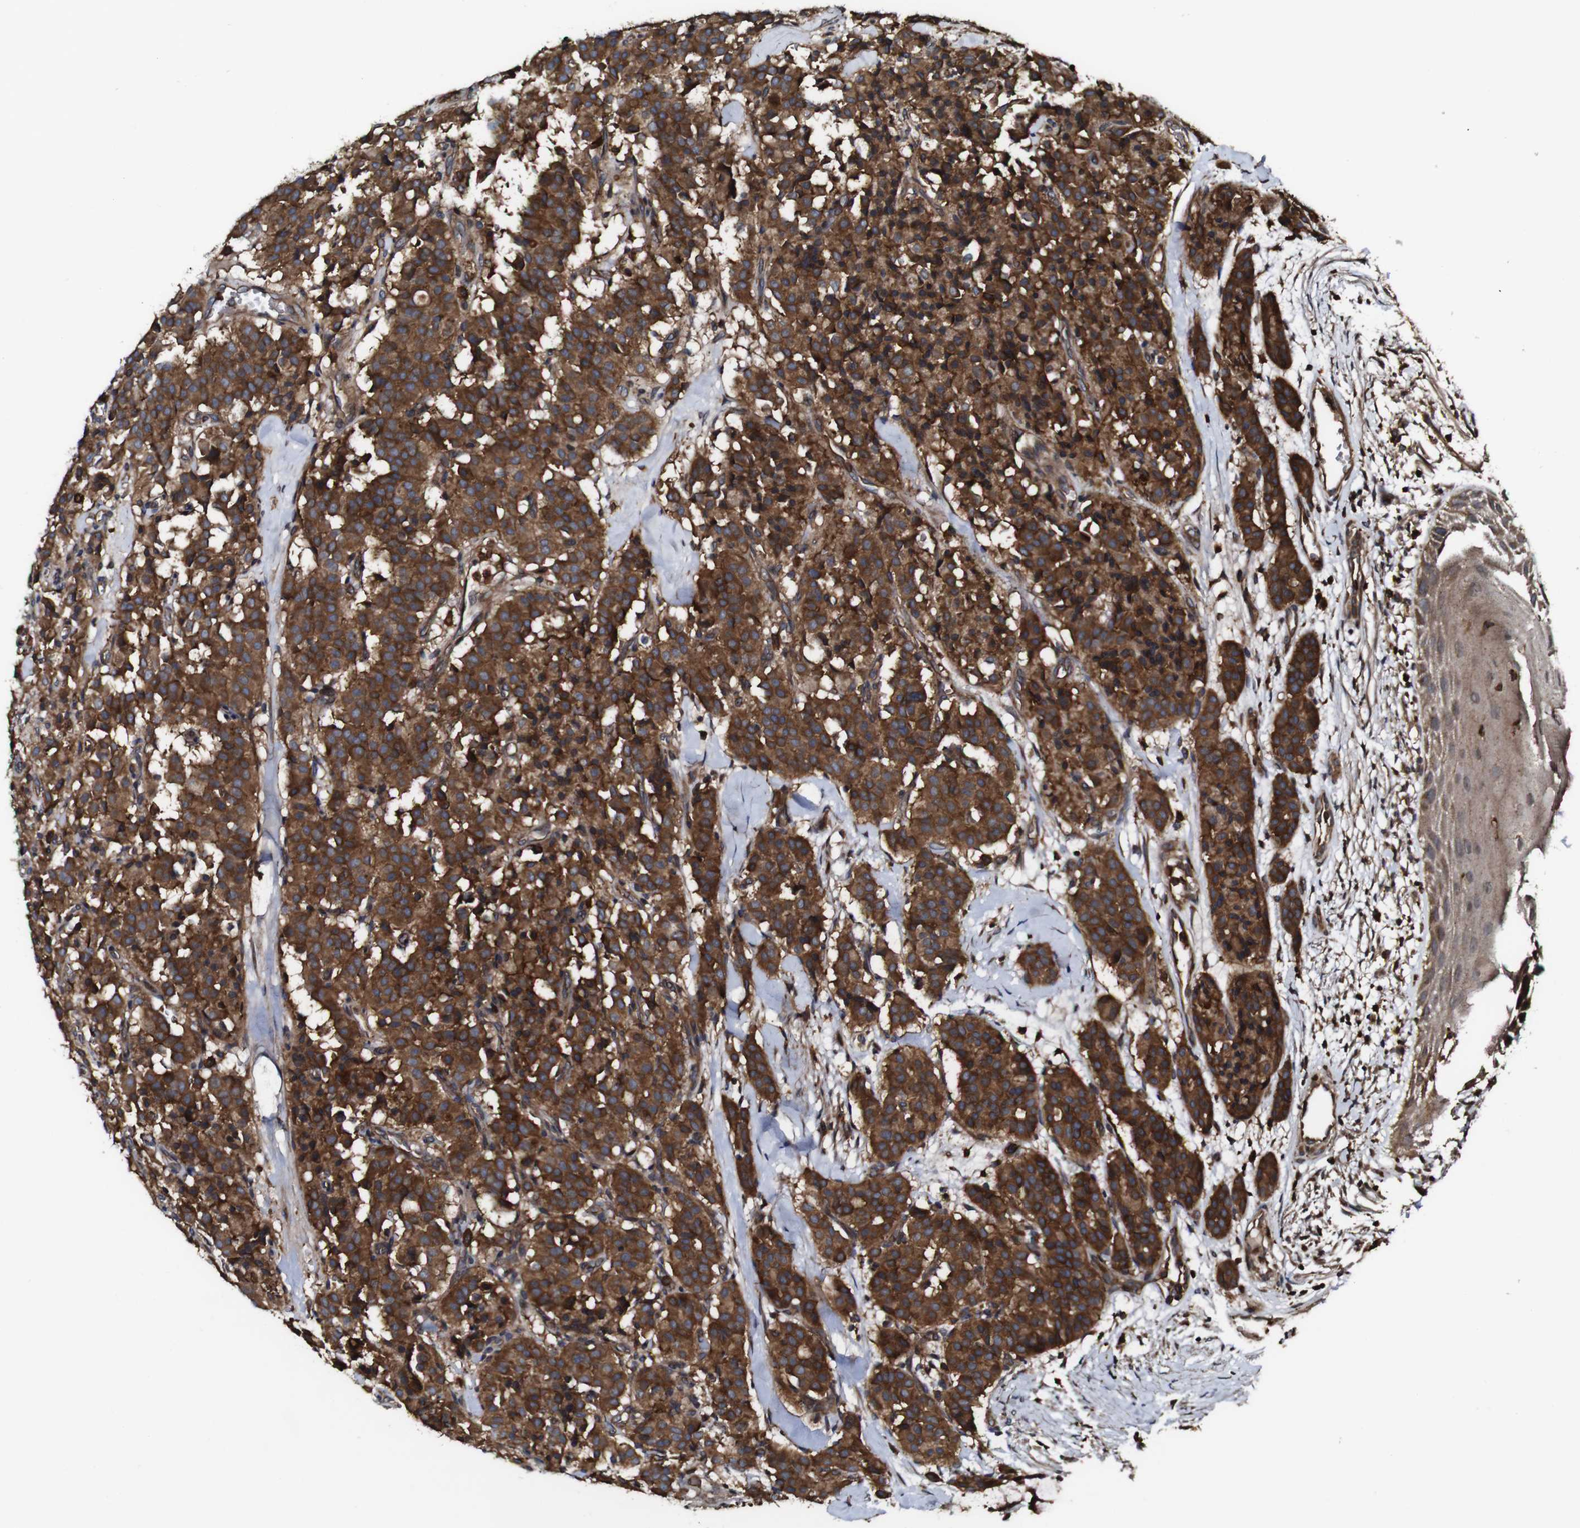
{"staining": {"intensity": "strong", "quantity": ">75%", "location": "cytoplasmic/membranous"}, "tissue": "carcinoid", "cell_type": "Tumor cells", "image_type": "cancer", "snomed": [{"axis": "morphology", "description": "Carcinoid, malignant, NOS"}, {"axis": "topography", "description": "Lung"}], "caption": "A brown stain labels strong cytoplasmic/membranous staining of a protein in carcinoid tumor cells.", "gene": "TNIK", "patient": {"sex": "male", "age": 30}}